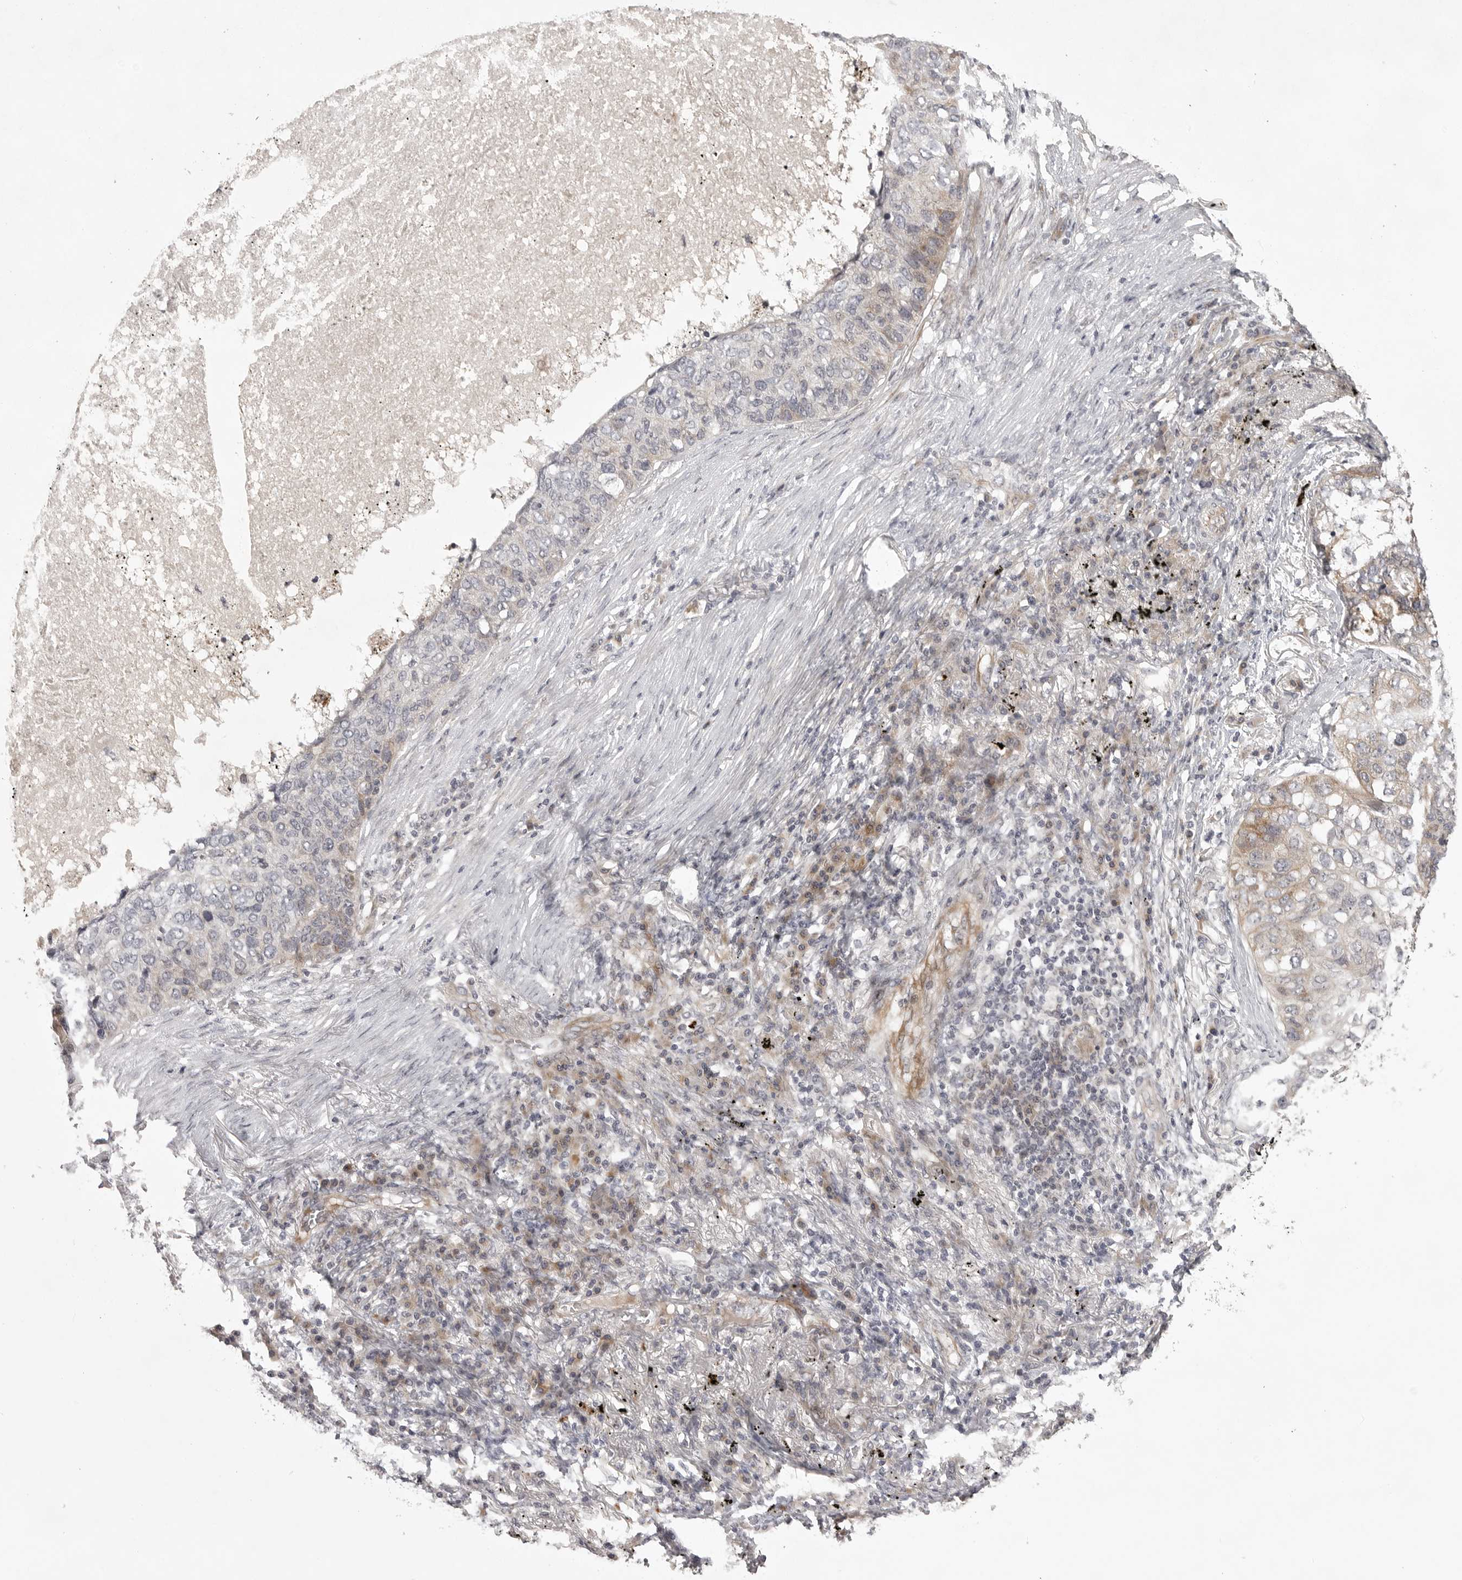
{"staining": {"intensity": "weak", "quantity": "<25%", "location": "cytoplasmic/membranous"}, "tissue": "lung cancer", "cell_type": "Tumor cells", "image_type": "cancer", "snomed": [{"axis": "morphology", "description": "Squamous cell carcinoma, NOS"}, {"axis": "topography", "description": "Lung"}], "caption": "Lung squamous cell carcinoma stained for a protein using immunohistochemistry displays no staining tumor cells.", "gene": "CD300LD", "patient": {"sex": "female", "age": 63}}